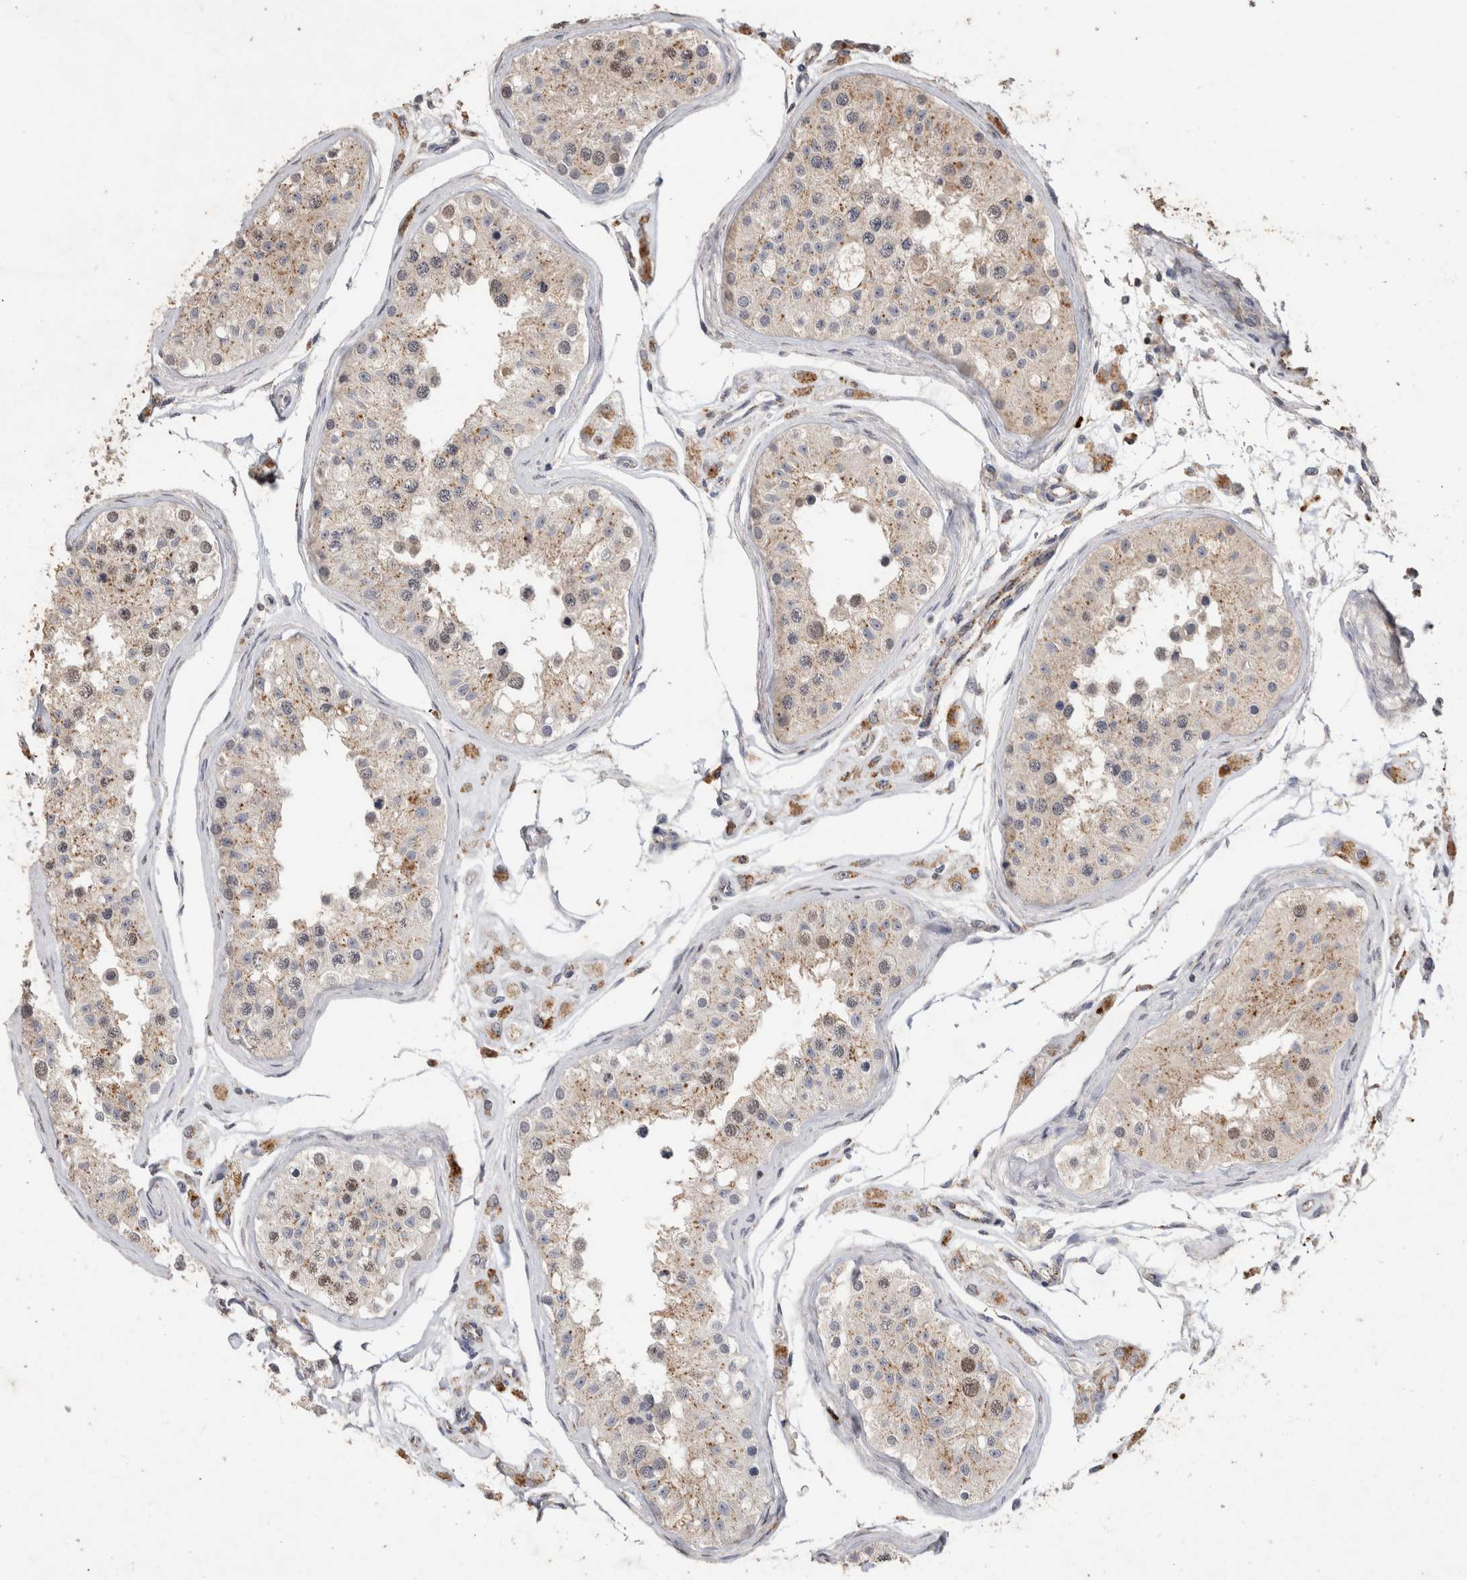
{"staining": {"intensity": "moderate", "quantity": "25%-75%", "location": "cytoplasmic/membranous,nuclear"}, "tissue": "testis", "cell_type": "Cells in seminiferous ducts", "image_type": "normal", "snomed": [{"axis": "morphology", "description": "Normal tissue, NOS"}, {"axis": "morphology", "description": "Adenocarcinoma, metastatic, NOS"}, {"axis": "topography", "description": "Testis"}], "caption": "Testis stained with IHC reveals moderate cytoplasmic/membranous,nuclear staining in approximately 25%-75% of cells in seminiferous ducts.", "gene": "ARSA", "patient": {"sex": "male", "age": 26}}